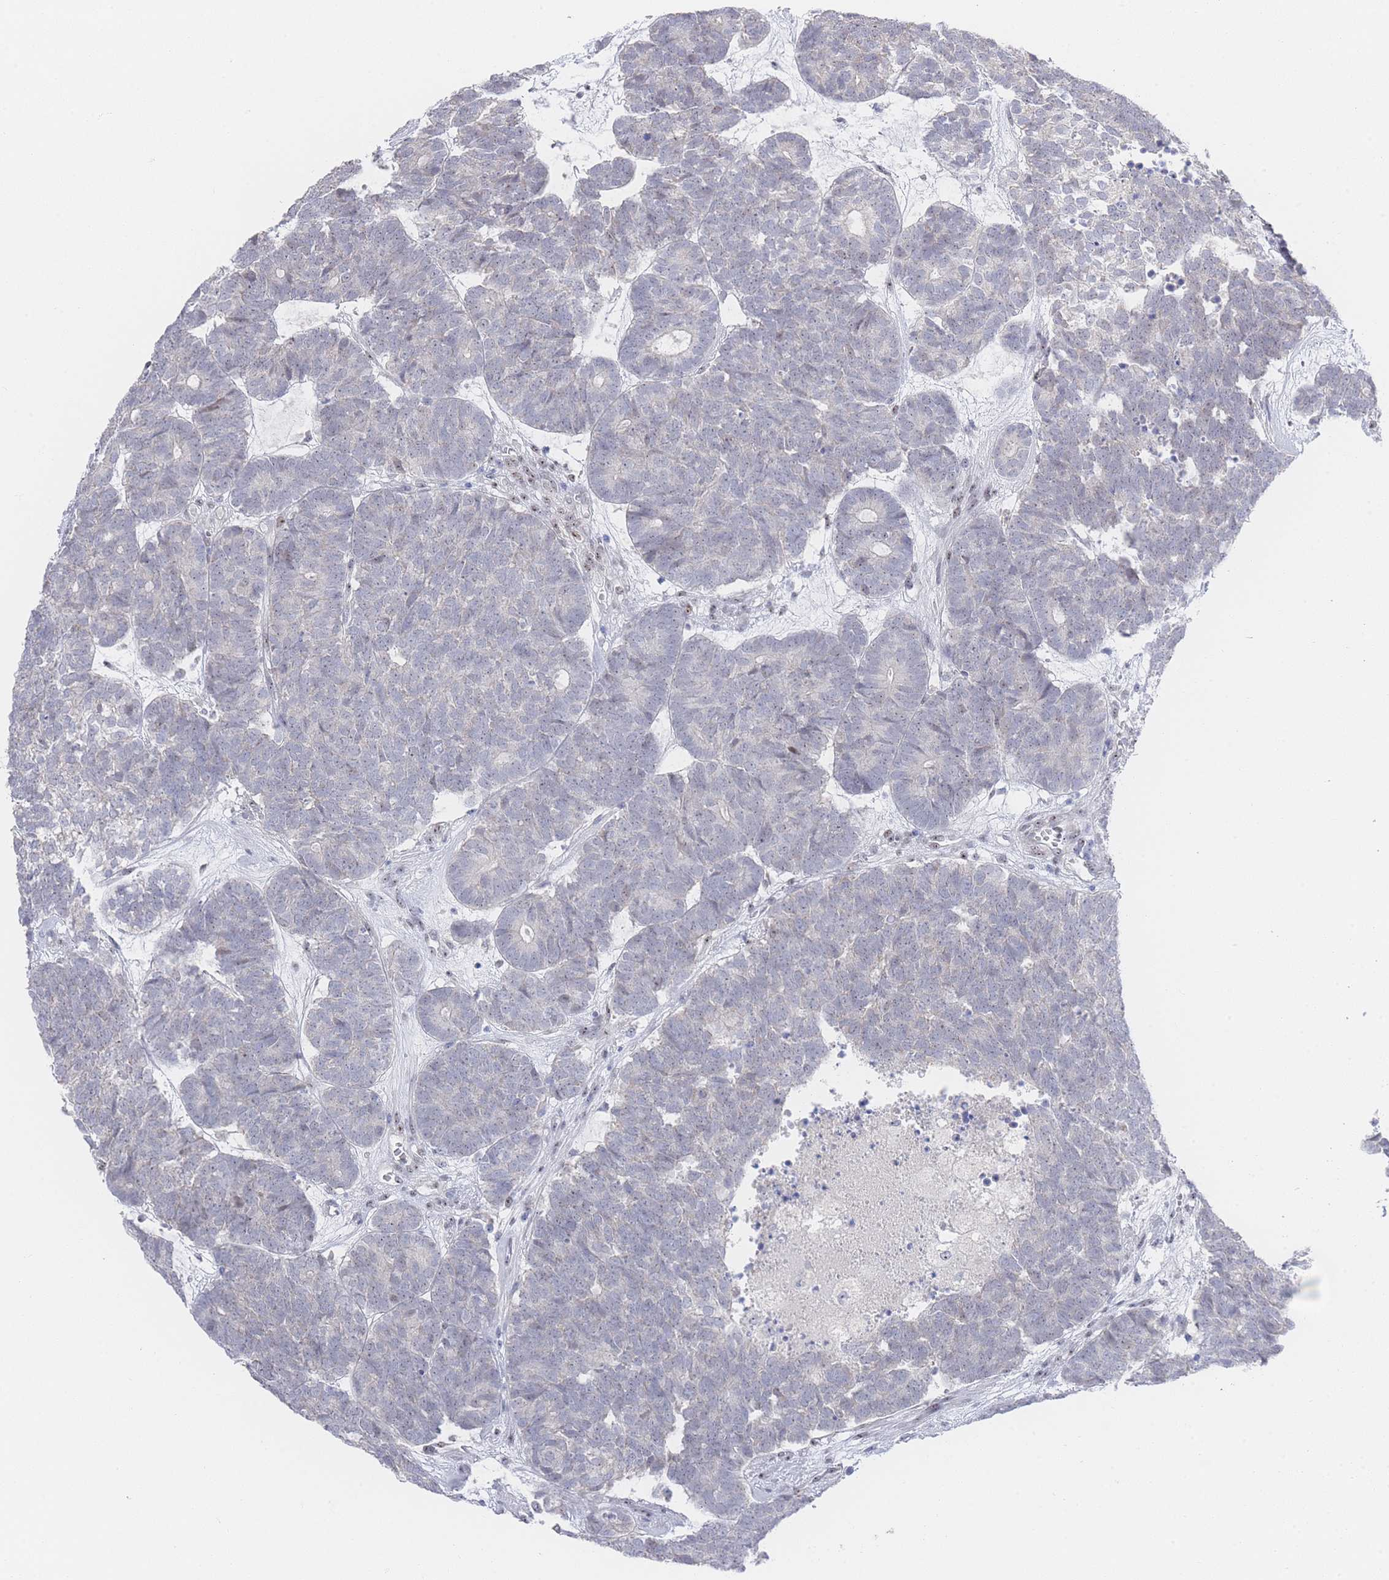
{"staining": {"intensity": "negative", "quantity": "none", "location": "none"}, "tissue": "head and neck cancer", "cell_type": "Tumor cells", "image_type": "cancer", "snomed": [{"axis": "morphology", "description": "Adenocarcinoma, NOS"}, {"axis": "topography", "description": "Head-Neck"}], "caption": "Image shows no significant protein positivity in tumor cells of head and neck cancer (adenocarcinoma).", "gene": "ZNF142", "patient": {"sex": "female", "age": 81}}